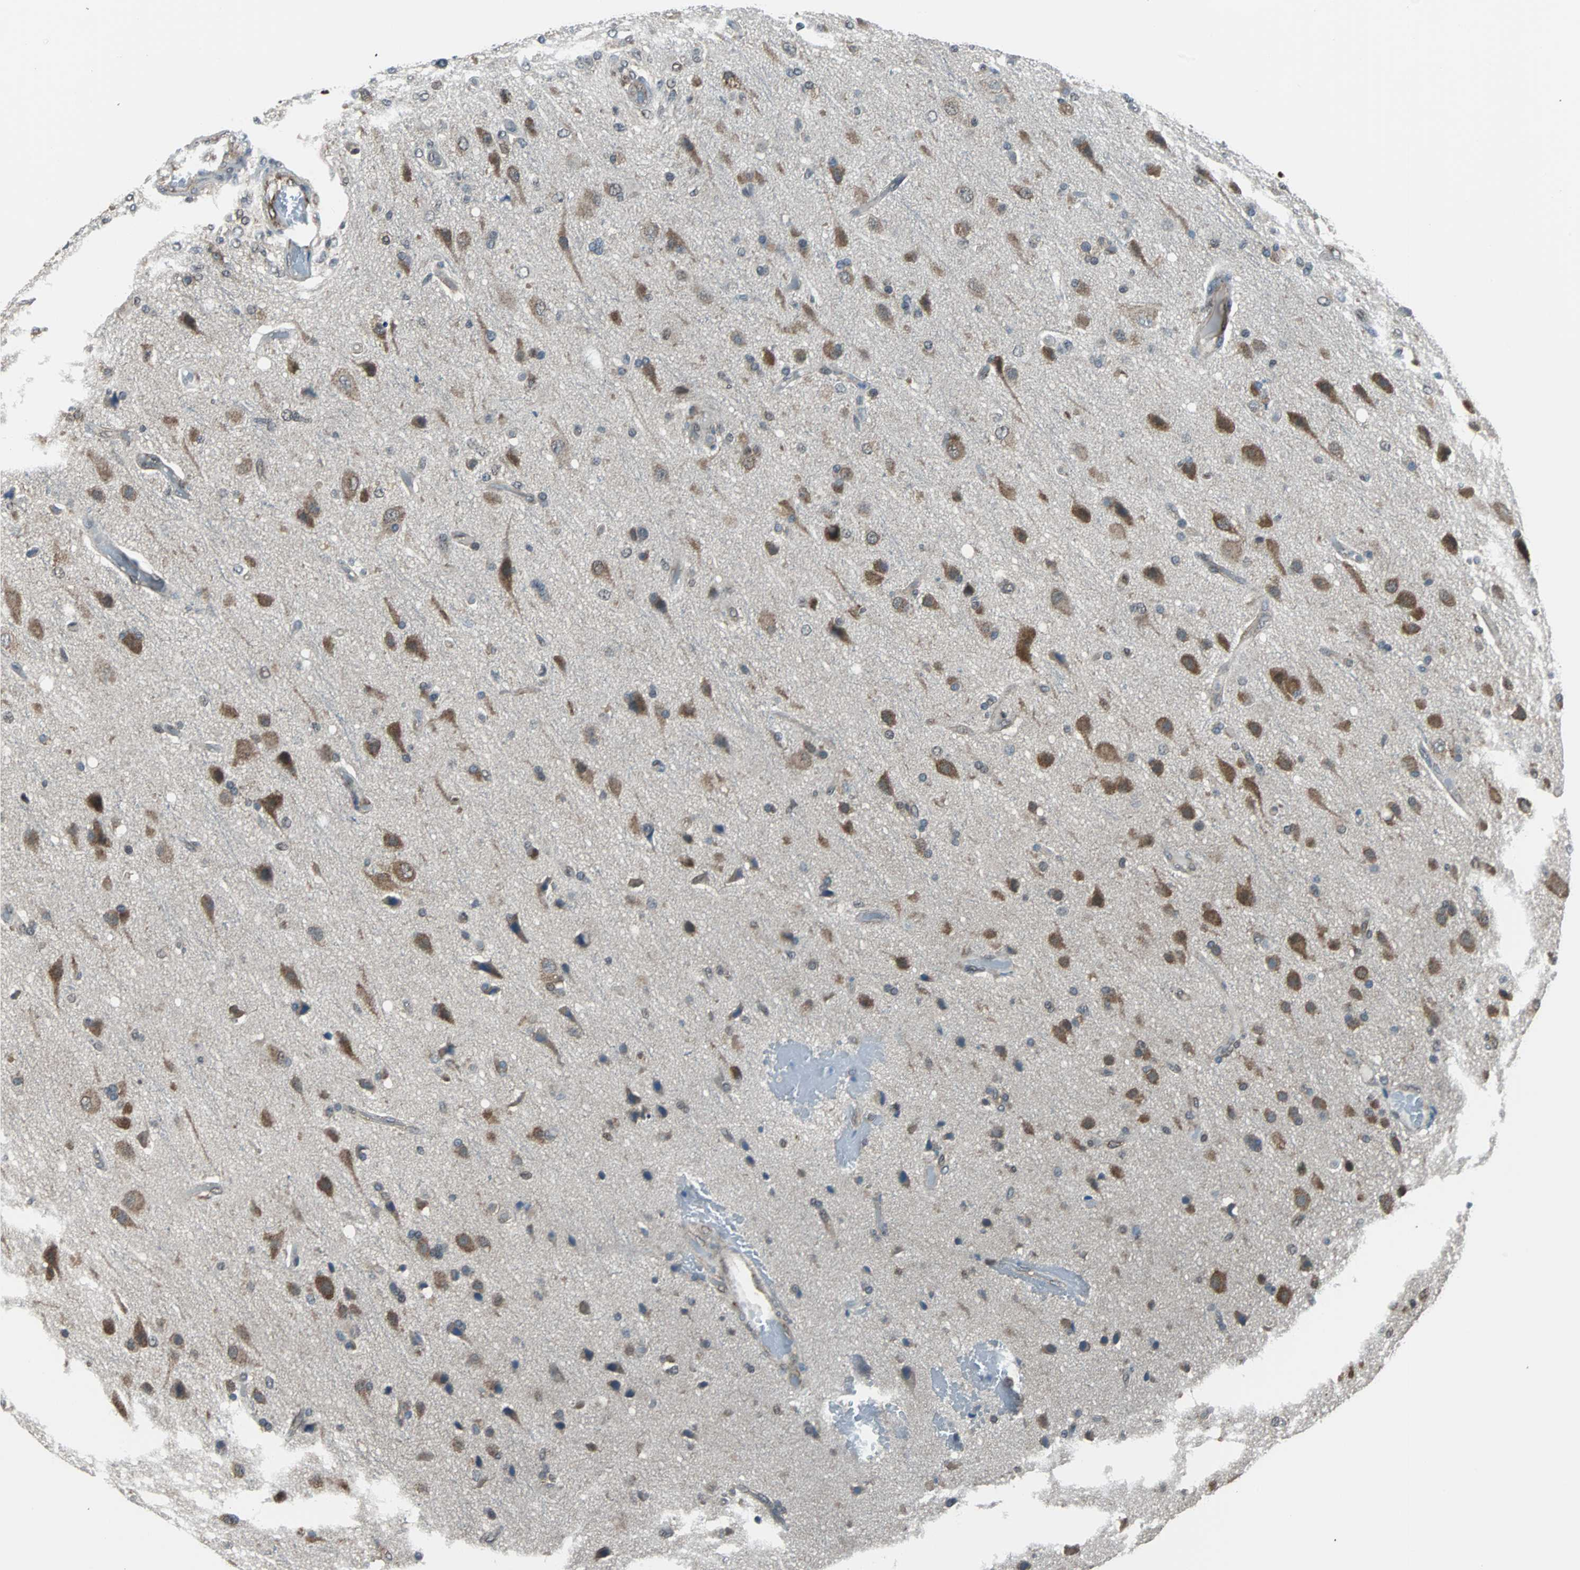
{"staining": {"intensity": "strong", "quantity": "25%-75%", "location": "cytoplasmic/membranous,nuclear"}, "tissue": "glioma", "cell_type": "Tumor cells", "image_type": "cancer", "snomed": [{"axis": "morphology", "description": "Normal tissue, NOS"}, {"axis": "morphology", "description": "Glioma, malignant, High grade"}, {"axis": "topography", "description": "Cerebral cortex"}], "caption": "The histopathology image demonstrates staining of glioma, revealing strong cytoplasmic/membranous and nuclear protein staining (brown color) within tumor cells.", "gene": "VCP", "patient": {"sex": "male", "age": 77}}